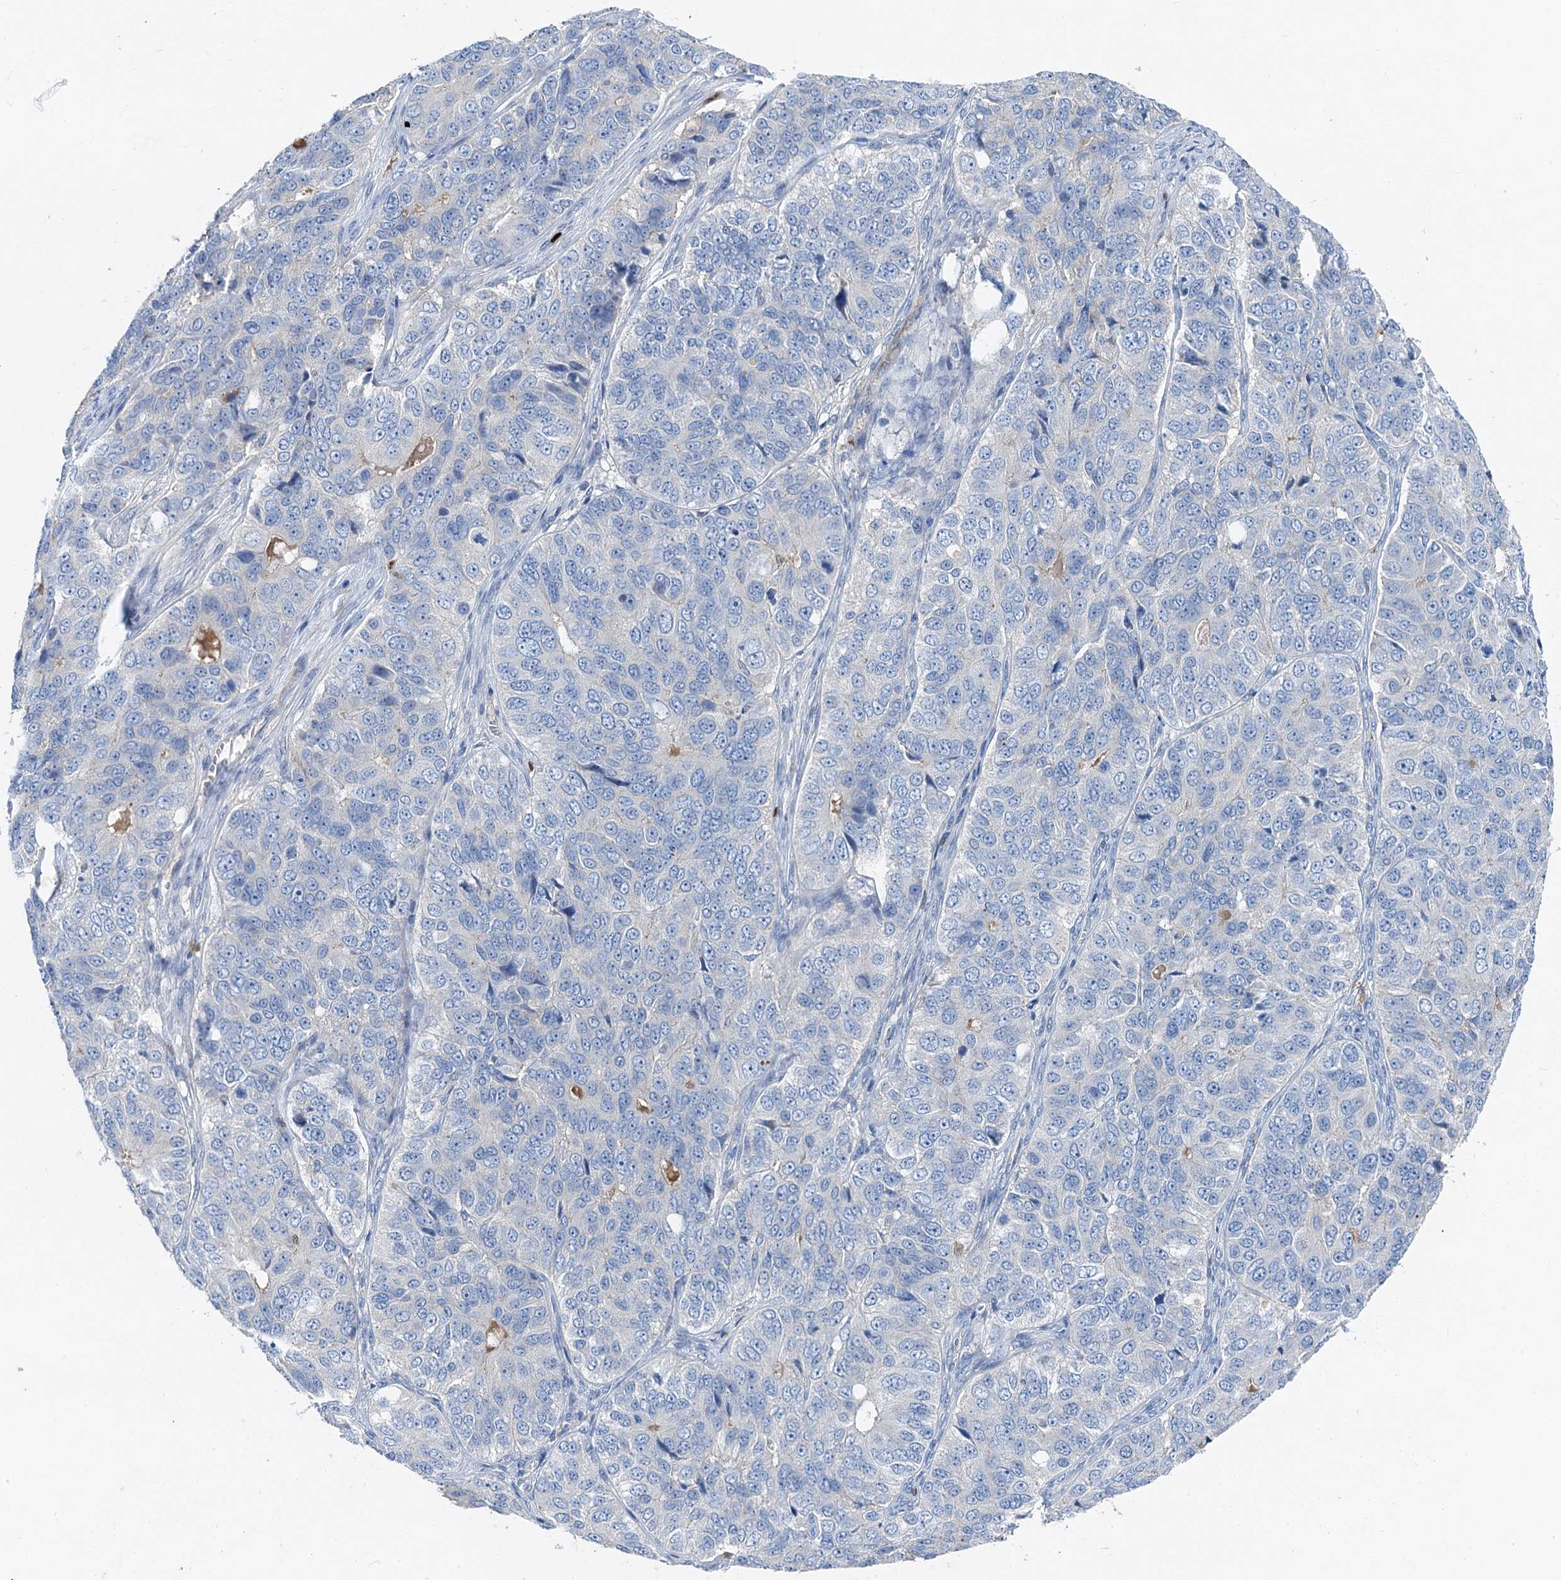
{"staining": {"intensity": "negative", "quantity": "none", "location": "none"}, "tissue": "ovarian cancer", "cell_type": "Tumor cells", "image_type": "cancer", "snomed": [{"axis": "morphology", "description": "Carcinoma, endometroid"}, {"axis": "topography", "description": "Ovary"}], "caption": "Endometroid carcinoma (ovarian) stained for a protein using immunohistochemistry (IHC) demonstrates no expression tumor cells.", "gene": "OTOA", "patient": {"sex": "female", "age": 51}}